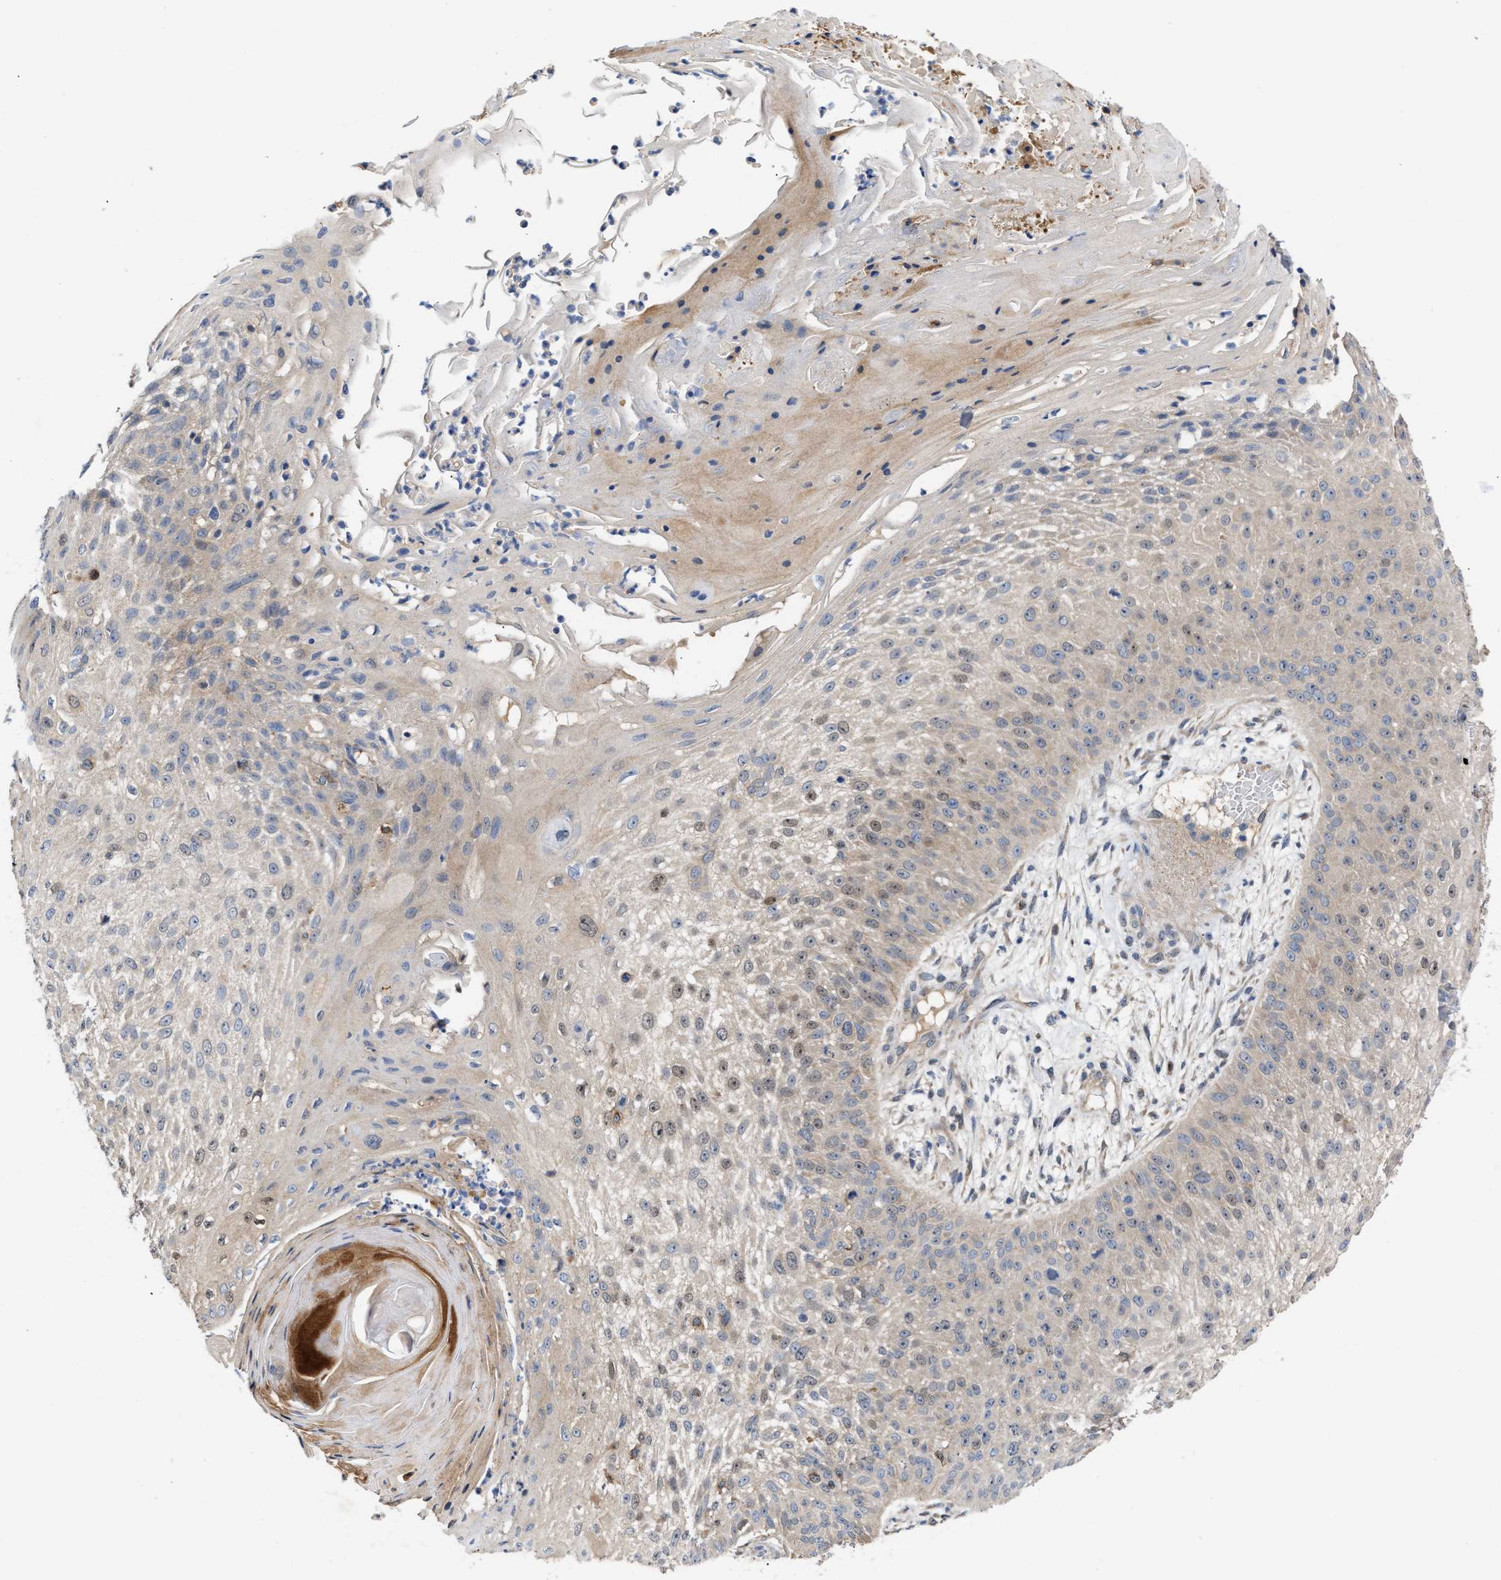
{"staining": {"intensity": "weak", "quantity": "<25%", "location": "cytoplasmic/membranous,nuclear"}, "tissue": "skin cancer", "cell_type": "Tumor cells", "image_type": "cancer", "snomed": [{"axis": "morphology", "description": "Squamous cell carcinoma, NOS"}, {"axis": "topography", "description": "Skin"}], "caption": "An image of squamous cell carcinoma (skin) stained for a protein exhibits no brown staining in tumor cells.", "gene": "BBLN", "patient": {"sex": "female", "age": 80}}